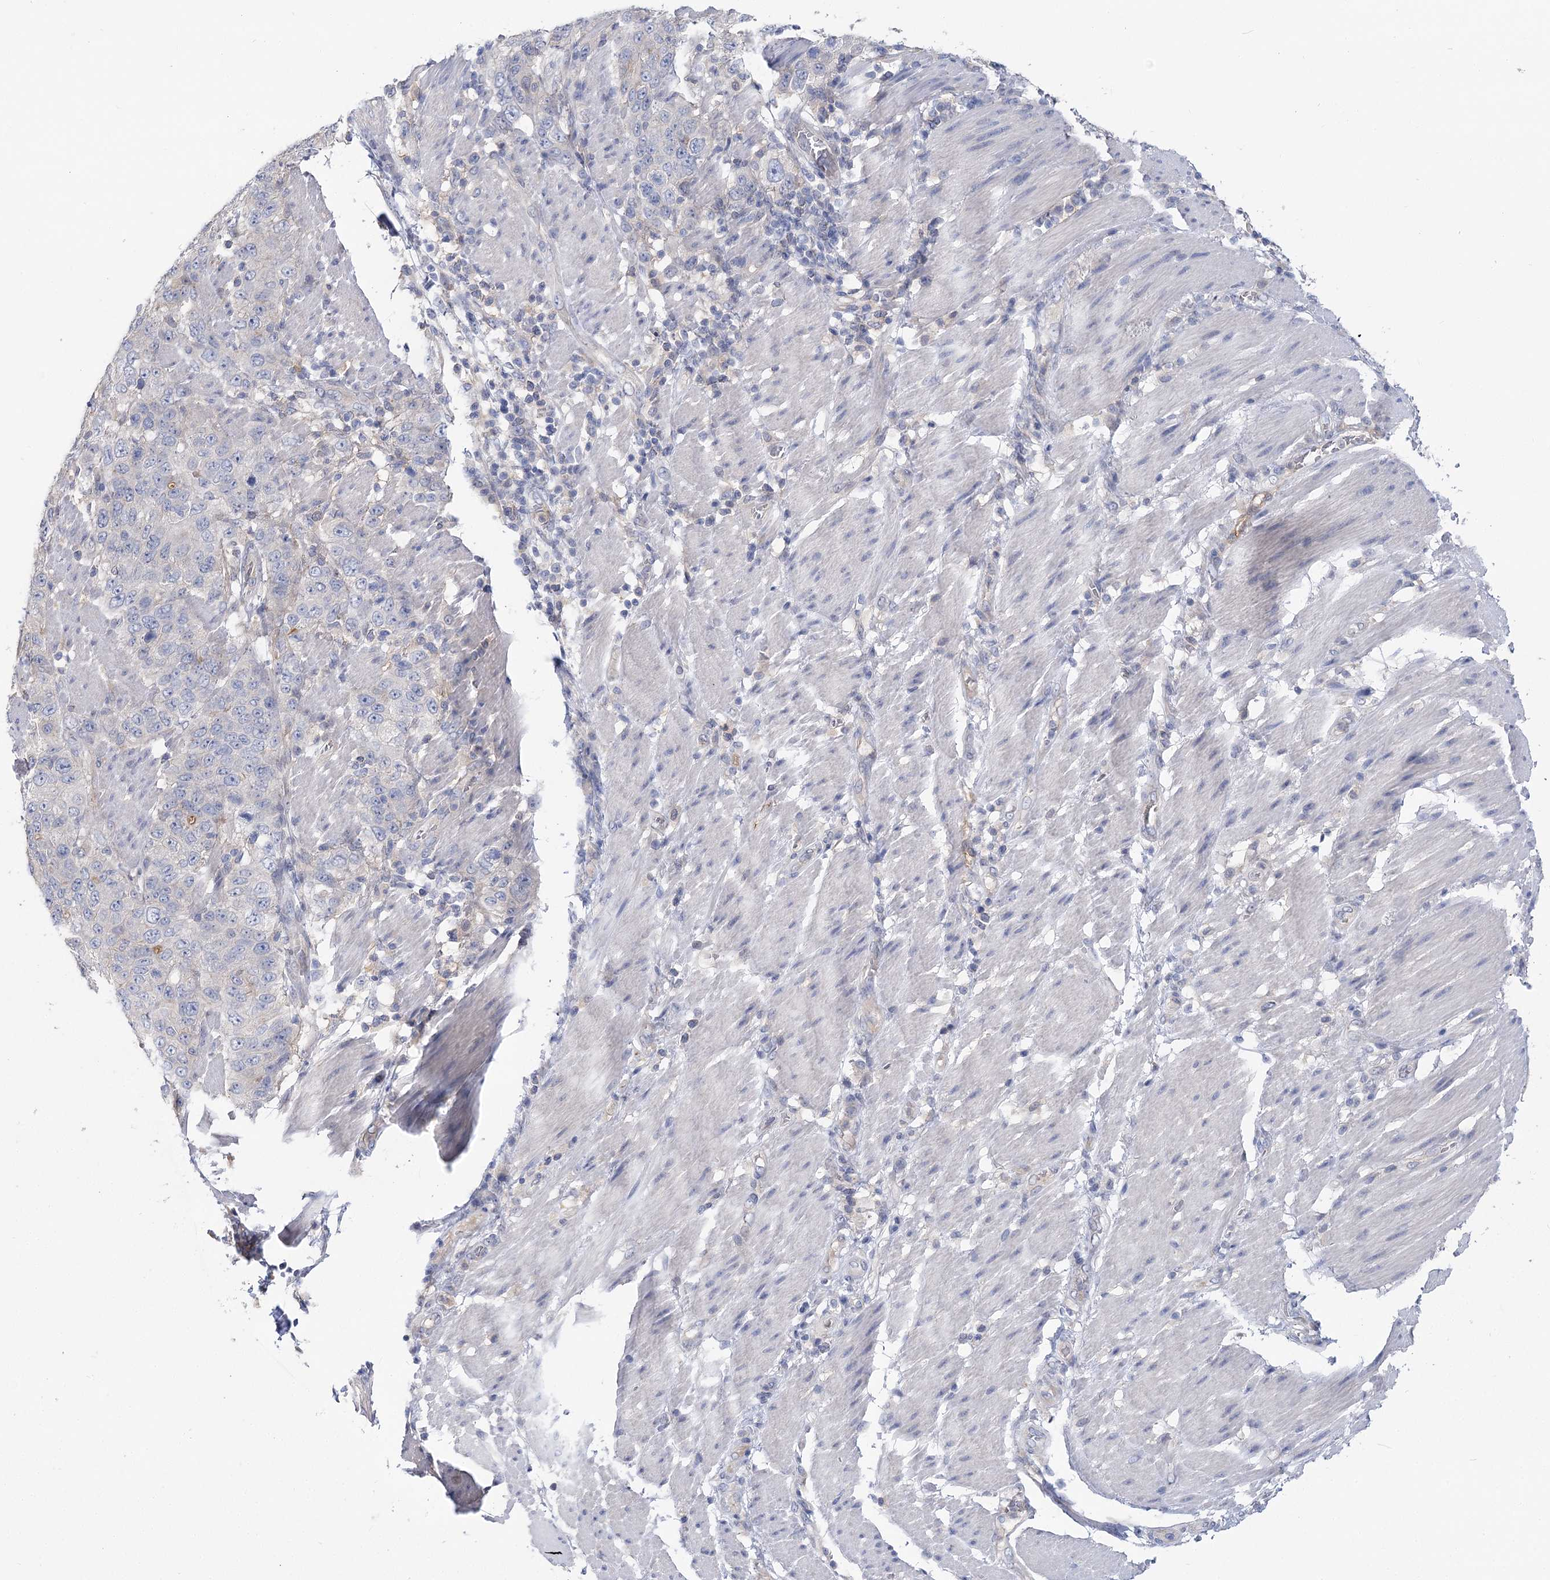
{"staining": {"intensity": "negative", "quantity": "none", "location": "none"}, "tissue": "stomach cancer", "cell_type": "Tumor cells", "image_type": "cancer", "snomed": [{"axis": "morphology", "description": "Adenocarcinoma, NOS"}, {"axis": "topography", "description": "Stomach"}], "caption": "Tumor cells are negative for protein expression in human stomach cancer (adenocarcinoma).", "gene": "UGP2", "patient": {"sex": "male", "age": 48}}